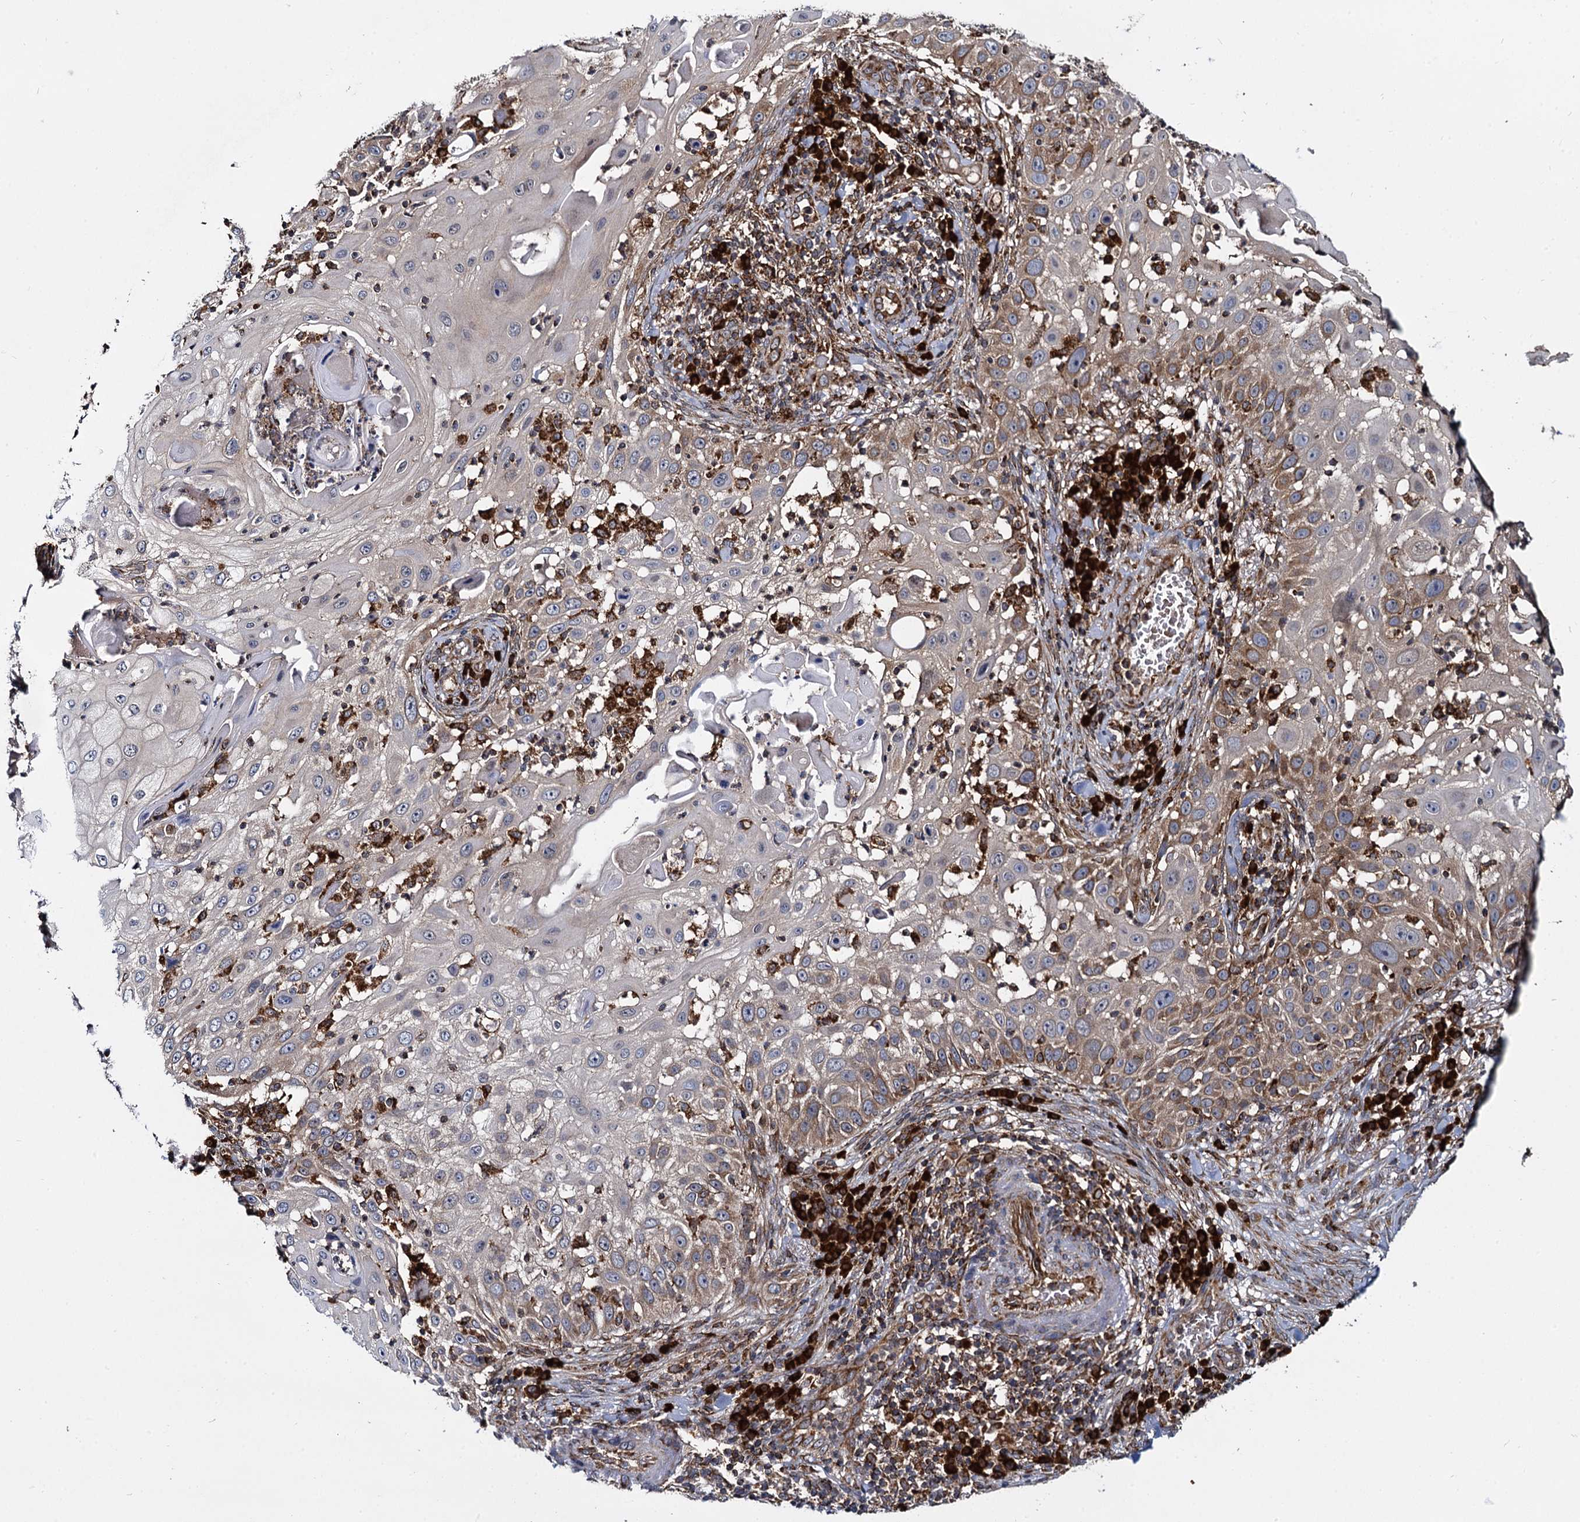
{"staining": {"intensity": "moderate", "quantity": "25%-75%", "location": "cytoplasmic/membranous"}, "tissue": "skin cancer", "cell_type": "Tumor cells", "image_type": "cancer", "snomed": [{"axis": "morphology", "description": "Squamous cell carcinoma, NOS"}, {"axis": "topography", "description": "Skin"}], "caption": "This is a photomicrograph of IHC staining of squamous cell carcinoma (skin), which shows moderate positivity in the cytoplasmic/membranous of tumor cells.", "gene": "UFM1", "patient": {"sex": "female", "age": 44}}